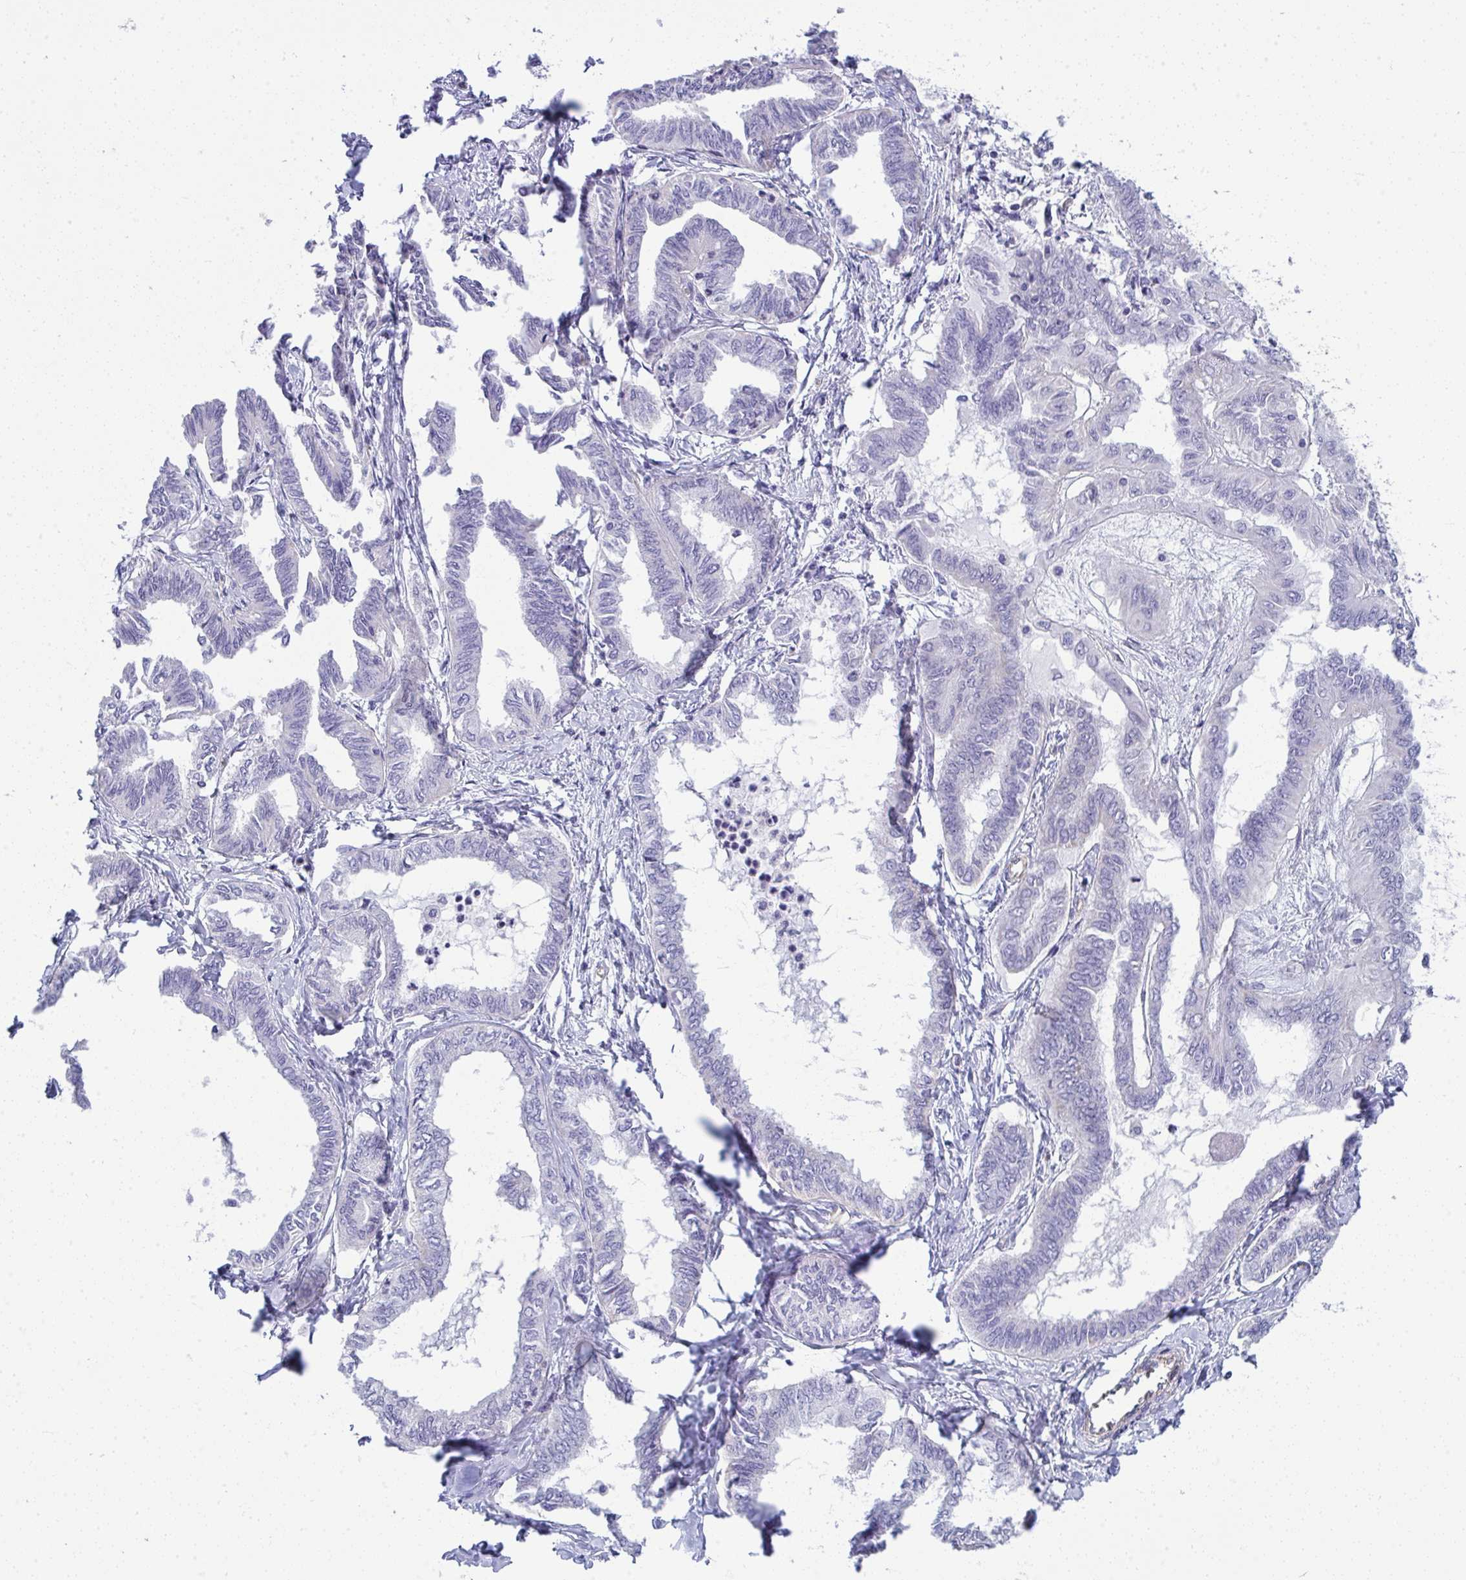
{"staining": {"intensity": "negative", "quantity": "none", "location": "none"}, "tissue": "ovarian cancer", "cell_type": "Tumor cells", "image_type": "cancer", "snomed": [{"axis": "morphology", "description": "Carcinoma, endometroid"}, {"axis": "topography", "description": "Ovary"}], "caption": "High magnification brightfield microscopy of ovarian cancer stained with DAB (brown) and counterstained with hematoxylin (blue): tumor cells show no significant positivity.", "gene": "MYL12A", "patient": {"sex": "female", "age": 70}}